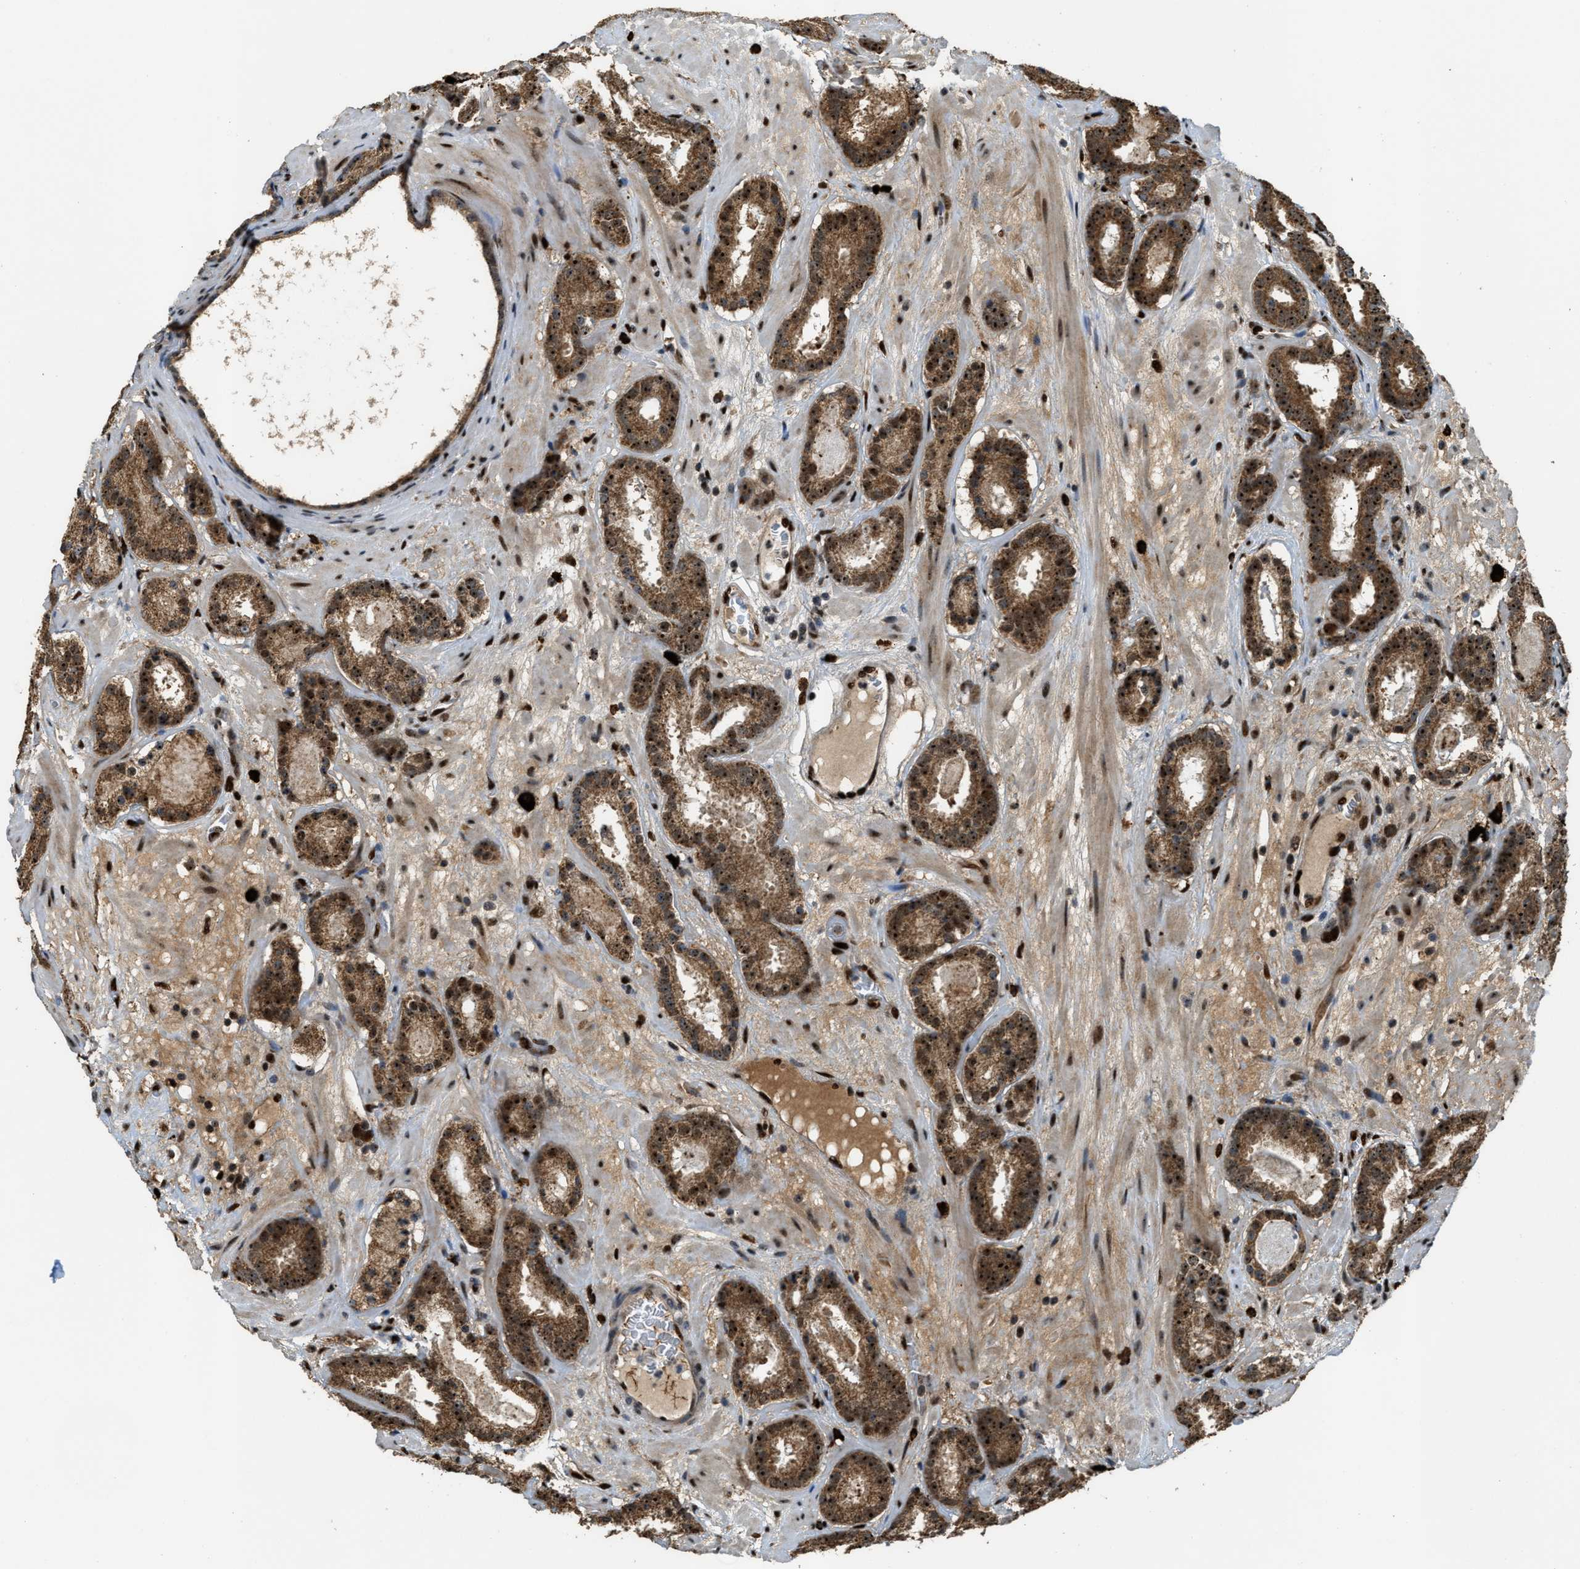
{"staining": {"intensity": "moderate", "quantity": ">75%", "location": "cytoplasmic/membranous,nuclear"}, "tissue": "prostate cancer", "cell_type": "Tumor cells", "image_type": "cancer", "snomed": [{"axis": "morphology", "description": "Adenocarcinoma, Low grade"}, {"axis": "topography", "description": "Prostate"}], "caption": "Prostate cancer (low-grade adenocarcinoma) tissue demonstrates moderate cytoplasmic/membranous and nuclear positivity in about >75% of tumor cells", "gene": "ZNF687", "patient": {"sex": "male", "age": 69}}